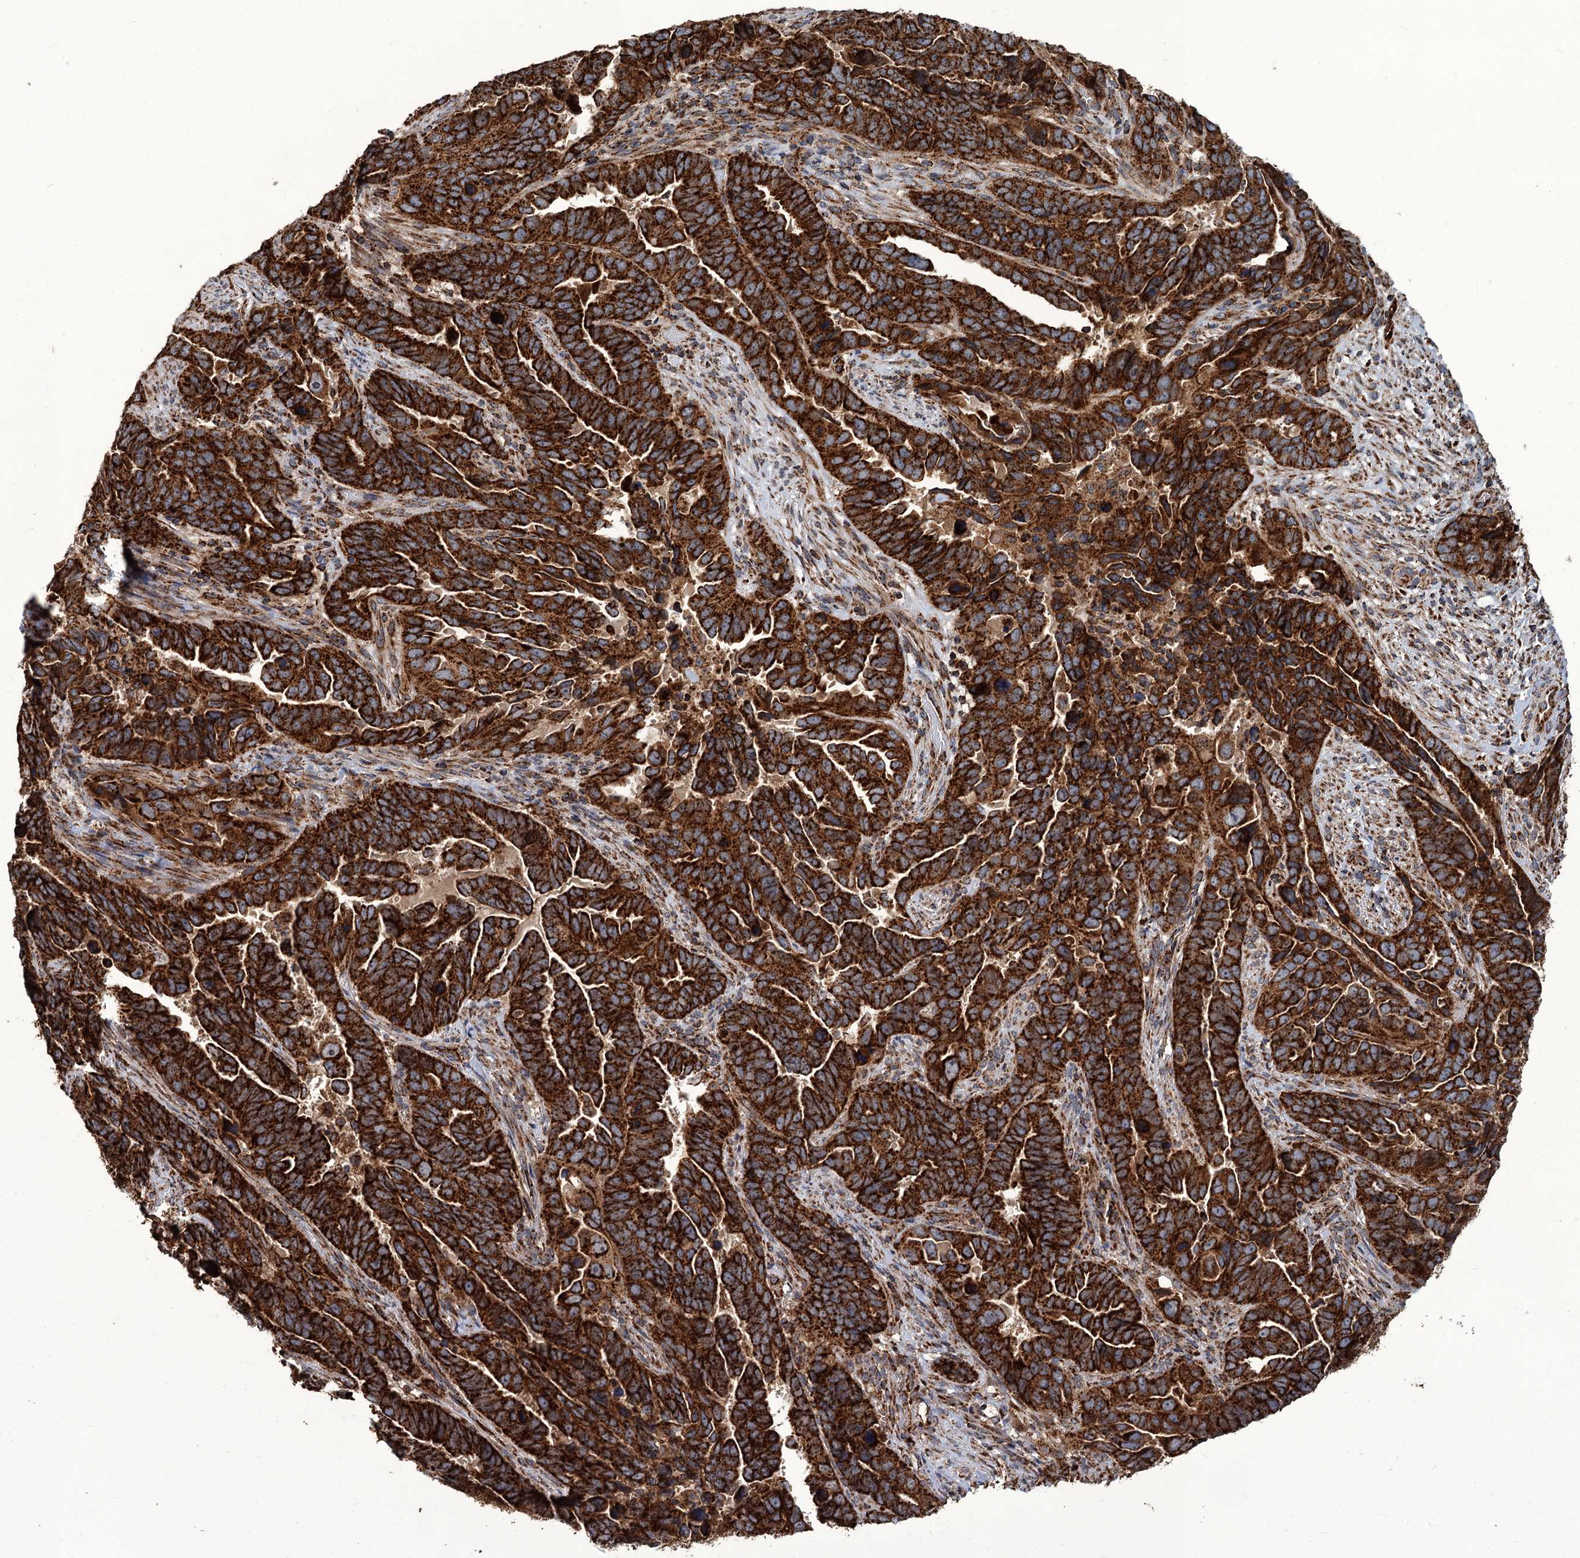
{"staining": {"intensity": "strong", "quantity": ">75%", "location": "cytoplasmic/membranous"}, "tissue": "endometrial cancer", "cell_type": "Tumor cells", "image_type": "cancer", "snomed": [{"axis": "morphology", "description": "Adenocarcinoma, NOS"}, {"axis": "topography", "description": "Endometrium"}], "caption": "High-power microscopy captured an immunohistochemistry (IHC) micrograph of endometrial adenocarcinoma, revealing strong cytoplasmic/membranous positivity in about >75% of tumor cells.", "gene": "APH1A", "patient": {"sex": "female", "age": 65}}